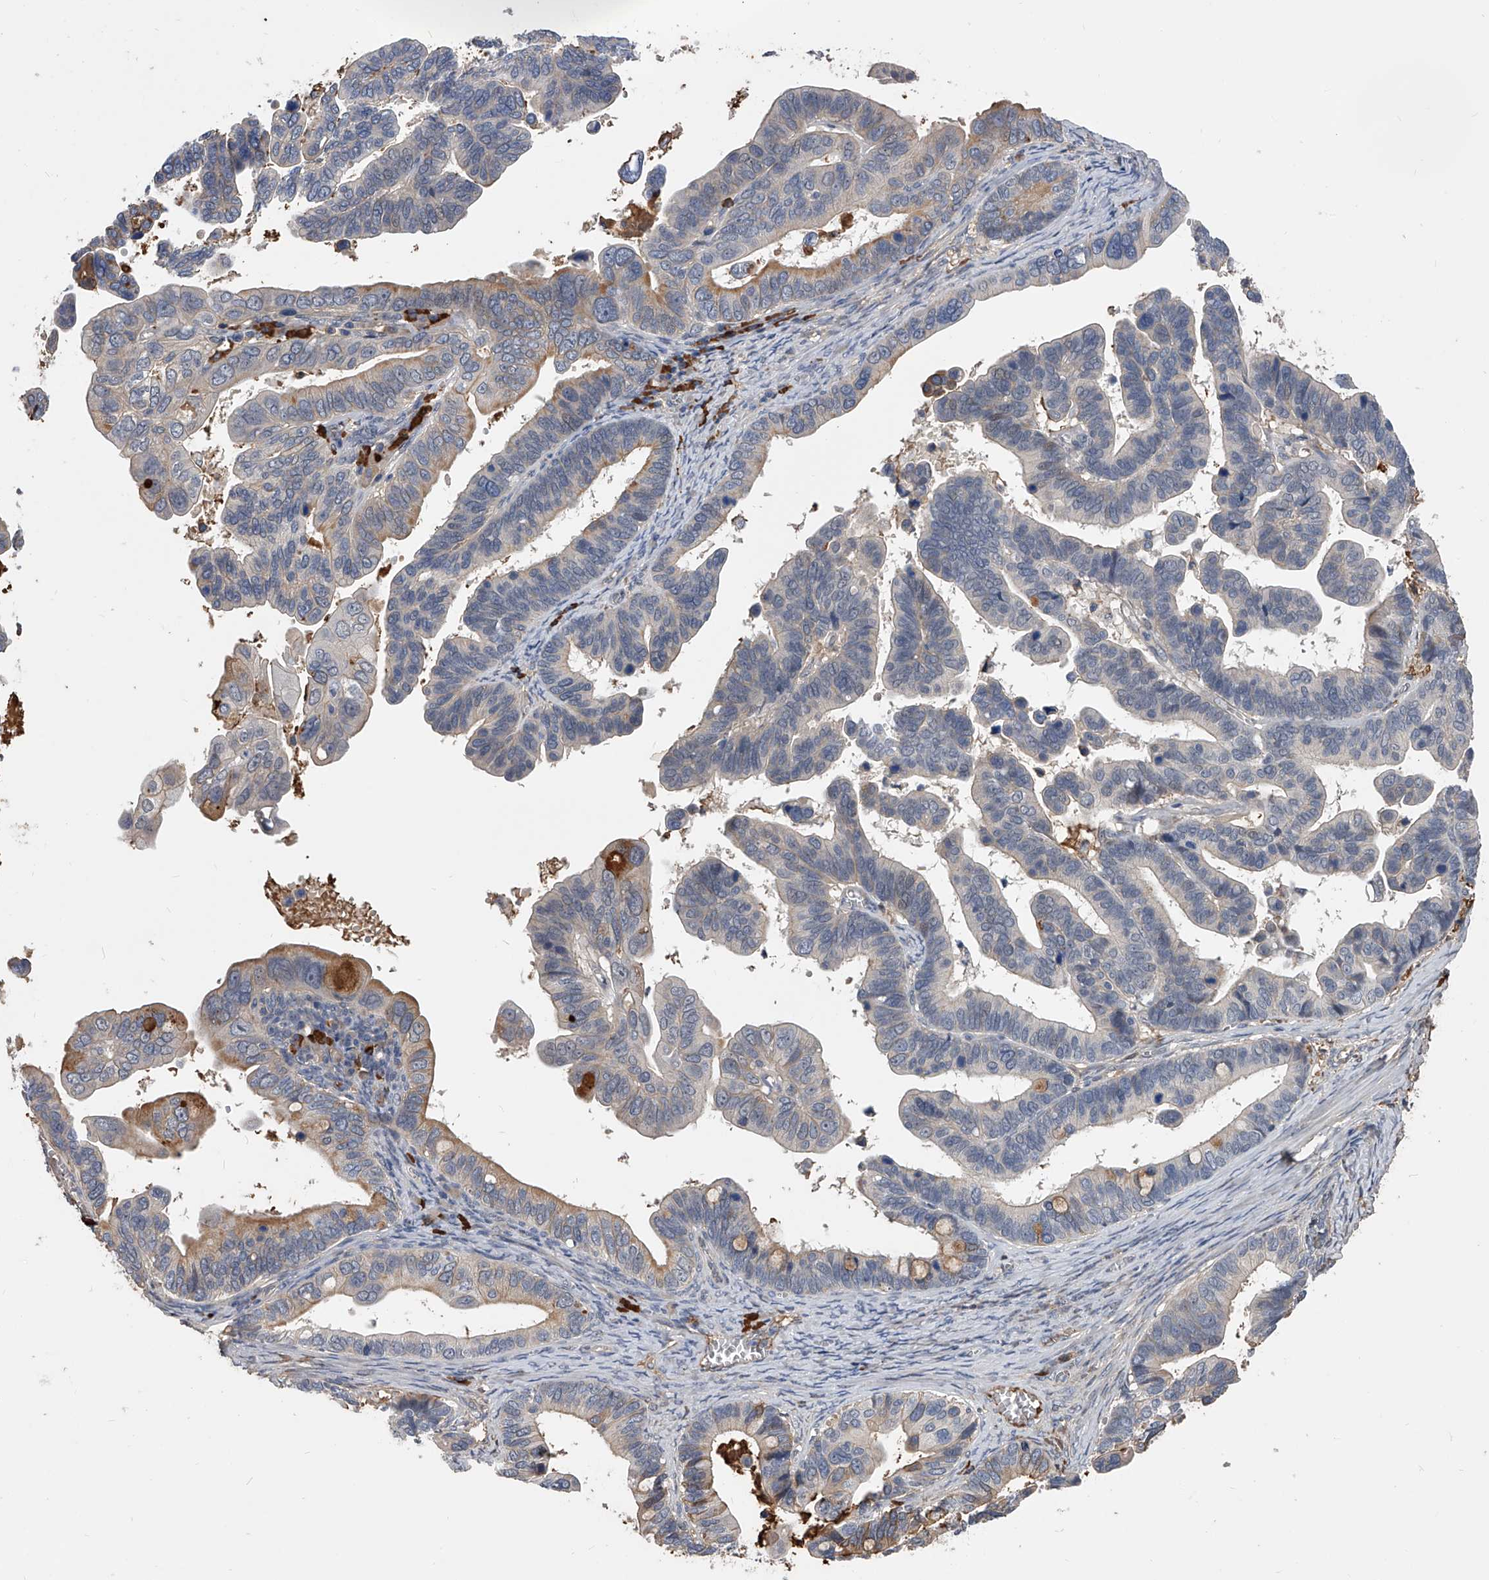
{"staining": {"intensity": "moderate", "quantity": "<25%", "location": "cytoplasmic/membranous"}, "tissue": "ovarian cancer", "cell_type": "Tumor cells", "image_type": "cancer", "snomed": [{"axis": "morphology", "description": "Cystadenocarcinoma, serous, NOS"}, {"axis": "topography", "description": "Ovary"}], "caption": "Ovarian serous cystadenocarcinoma tissue demonstrates moderate cytoplasmic/membranous positivity in approximately <25% of tumor cells, visualized by immunohistochemistry.", "gene": "ZNF25", "patient": {"sex": "female", "age": 56}}